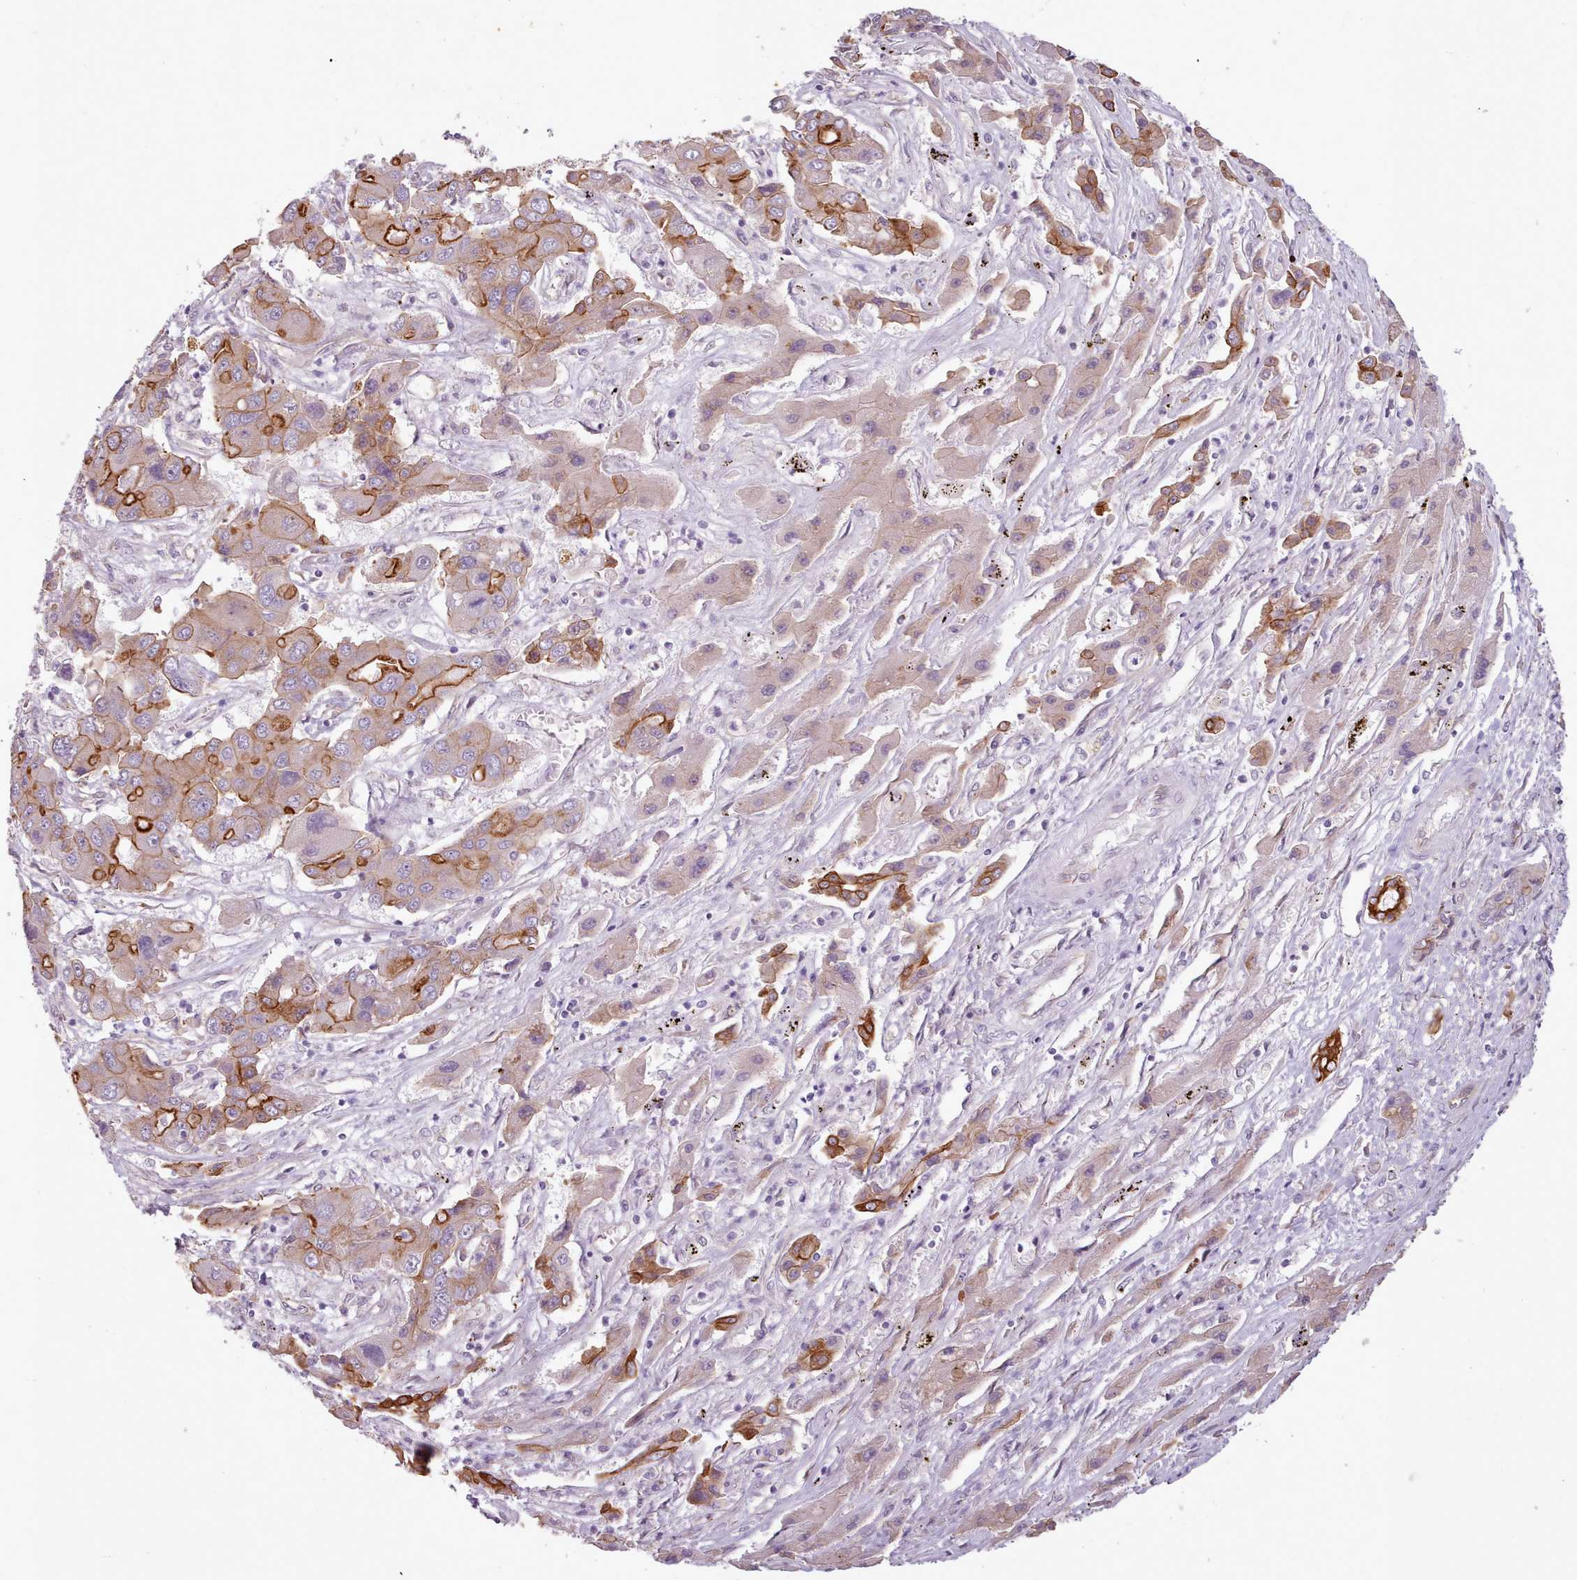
{"staining": {"intensity": "strong", "quantity": "25%-75%", "location": "cytoplasmic/membranous"}, "tissue": "liver cancer", "cell_type": "Tumor cells", "image_type": "cancer", "snomed": [{"axis": "morphology", "description": "Cholangiocarcinoma"}, {"axis": "topography", "description": "Liver"}], "caption": "DAB (3,3'-diaminobenzidine) immunohistochemical staining of liver cancer (cholangiocarcinoma) exhibits strong cytoplasmic/membranous protein staining in approximately 25%-75% of tumor cells. Using DAB (brown) and hematoxylin (blue) stains, captured at high magnification using brightfield microscopy.", "gene": "PLD4", "patient": {"sex": "male", "age": 67}}